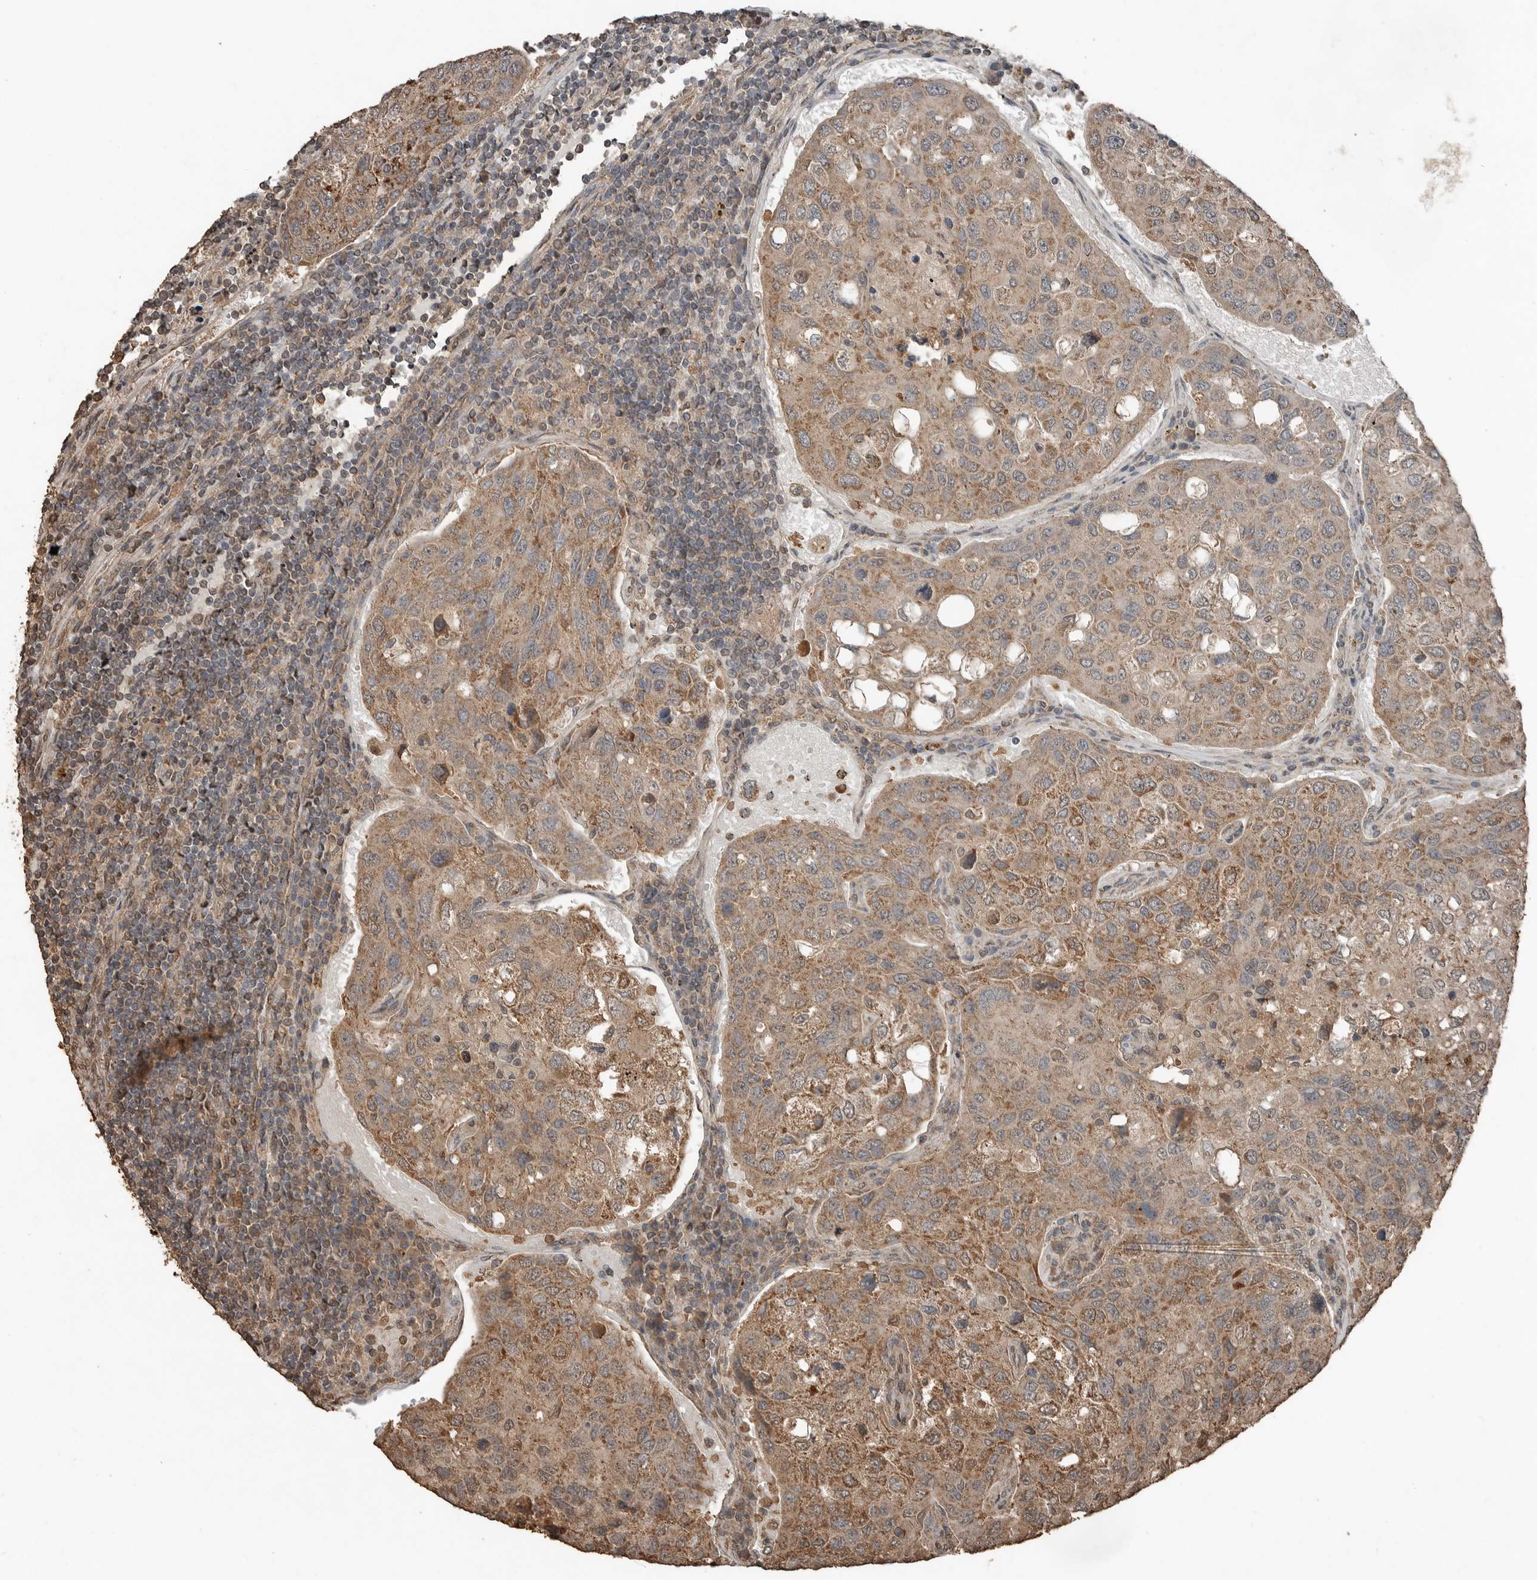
{"staining": {"intensity": "moderate", "quantity": ">75%", "location": "cytoplasmic/membranous"}, "tissue": "urothelial cancer", "cell_type": "Tumor cells", "image_type": "cancer", "snomed": [{"axis": "morphology", "description": "Urothelial carcinoma, High grade"}, {"axis": "topography", "description": "Lymph node"}, {"axis": "topography", "description": "Urinary bladder"}], "caption": "Immunohistochemical staining of urothelial cancer reveals moderate cytoplasmic/membranous protein staining in about >75% of tumor cells.", "gene": "BLZF1", "patient": {"sex": "male", "age": 51}}